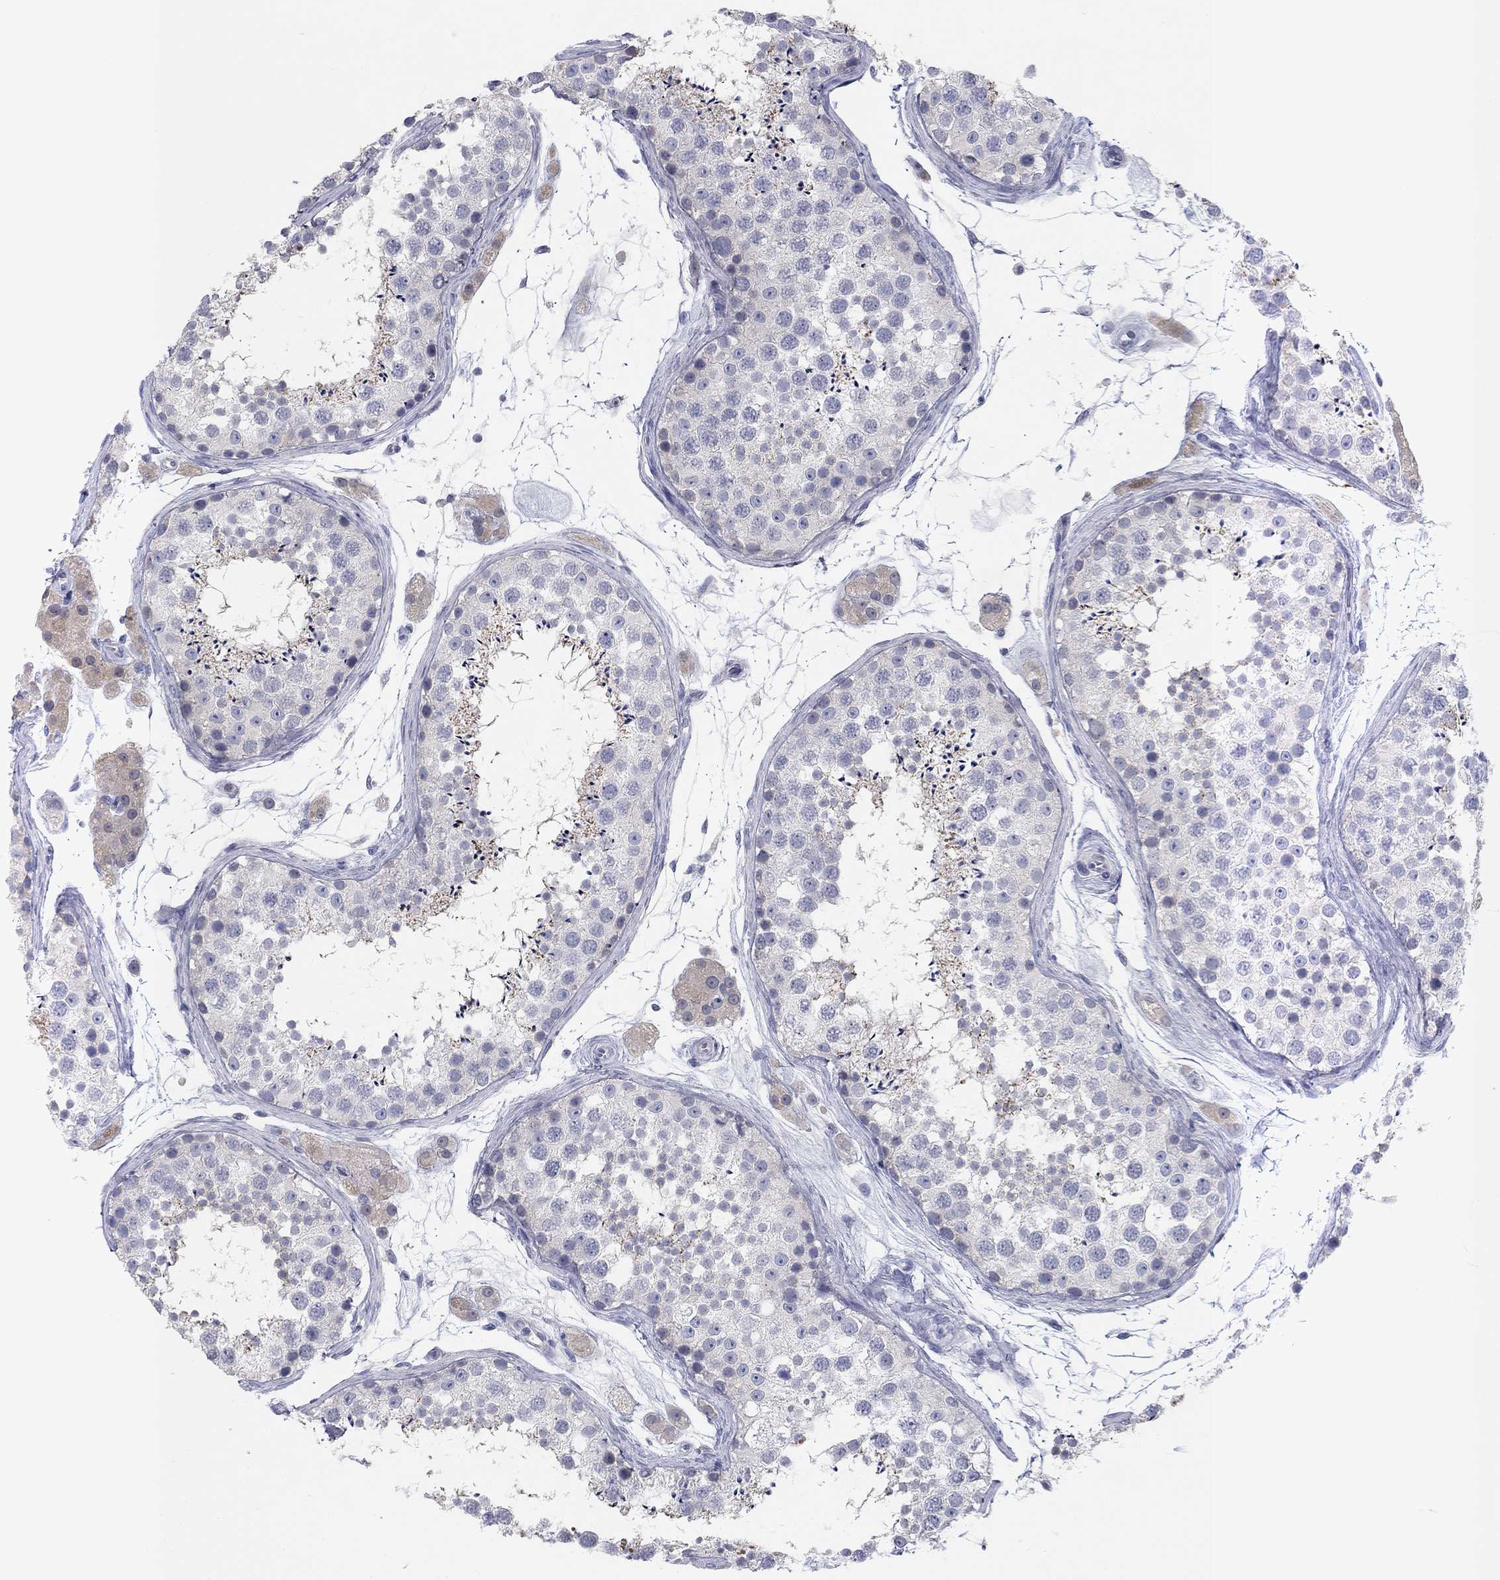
{"staining": {"intensity": "weak", "quantity": "<25%", "location": "cytoplasmic/membranous"}, "tissue": "testis", "cell_type": "Cells in seminiferous ducts", "image_type": "normal", "snomed": [{"axis": "morphology", "description": "Normal tissue, NOS"}, {"axis": "topography", "description": "Testis"}], "caption": "IHC of benign testis displays no staining in cells in seminiferous ducts. (DAB (3,3'-diaminobenzidine) IHC with hematoxylin counter stain).", "gene": "CALB1", "patient": {"sex": "male", "age": 41}}